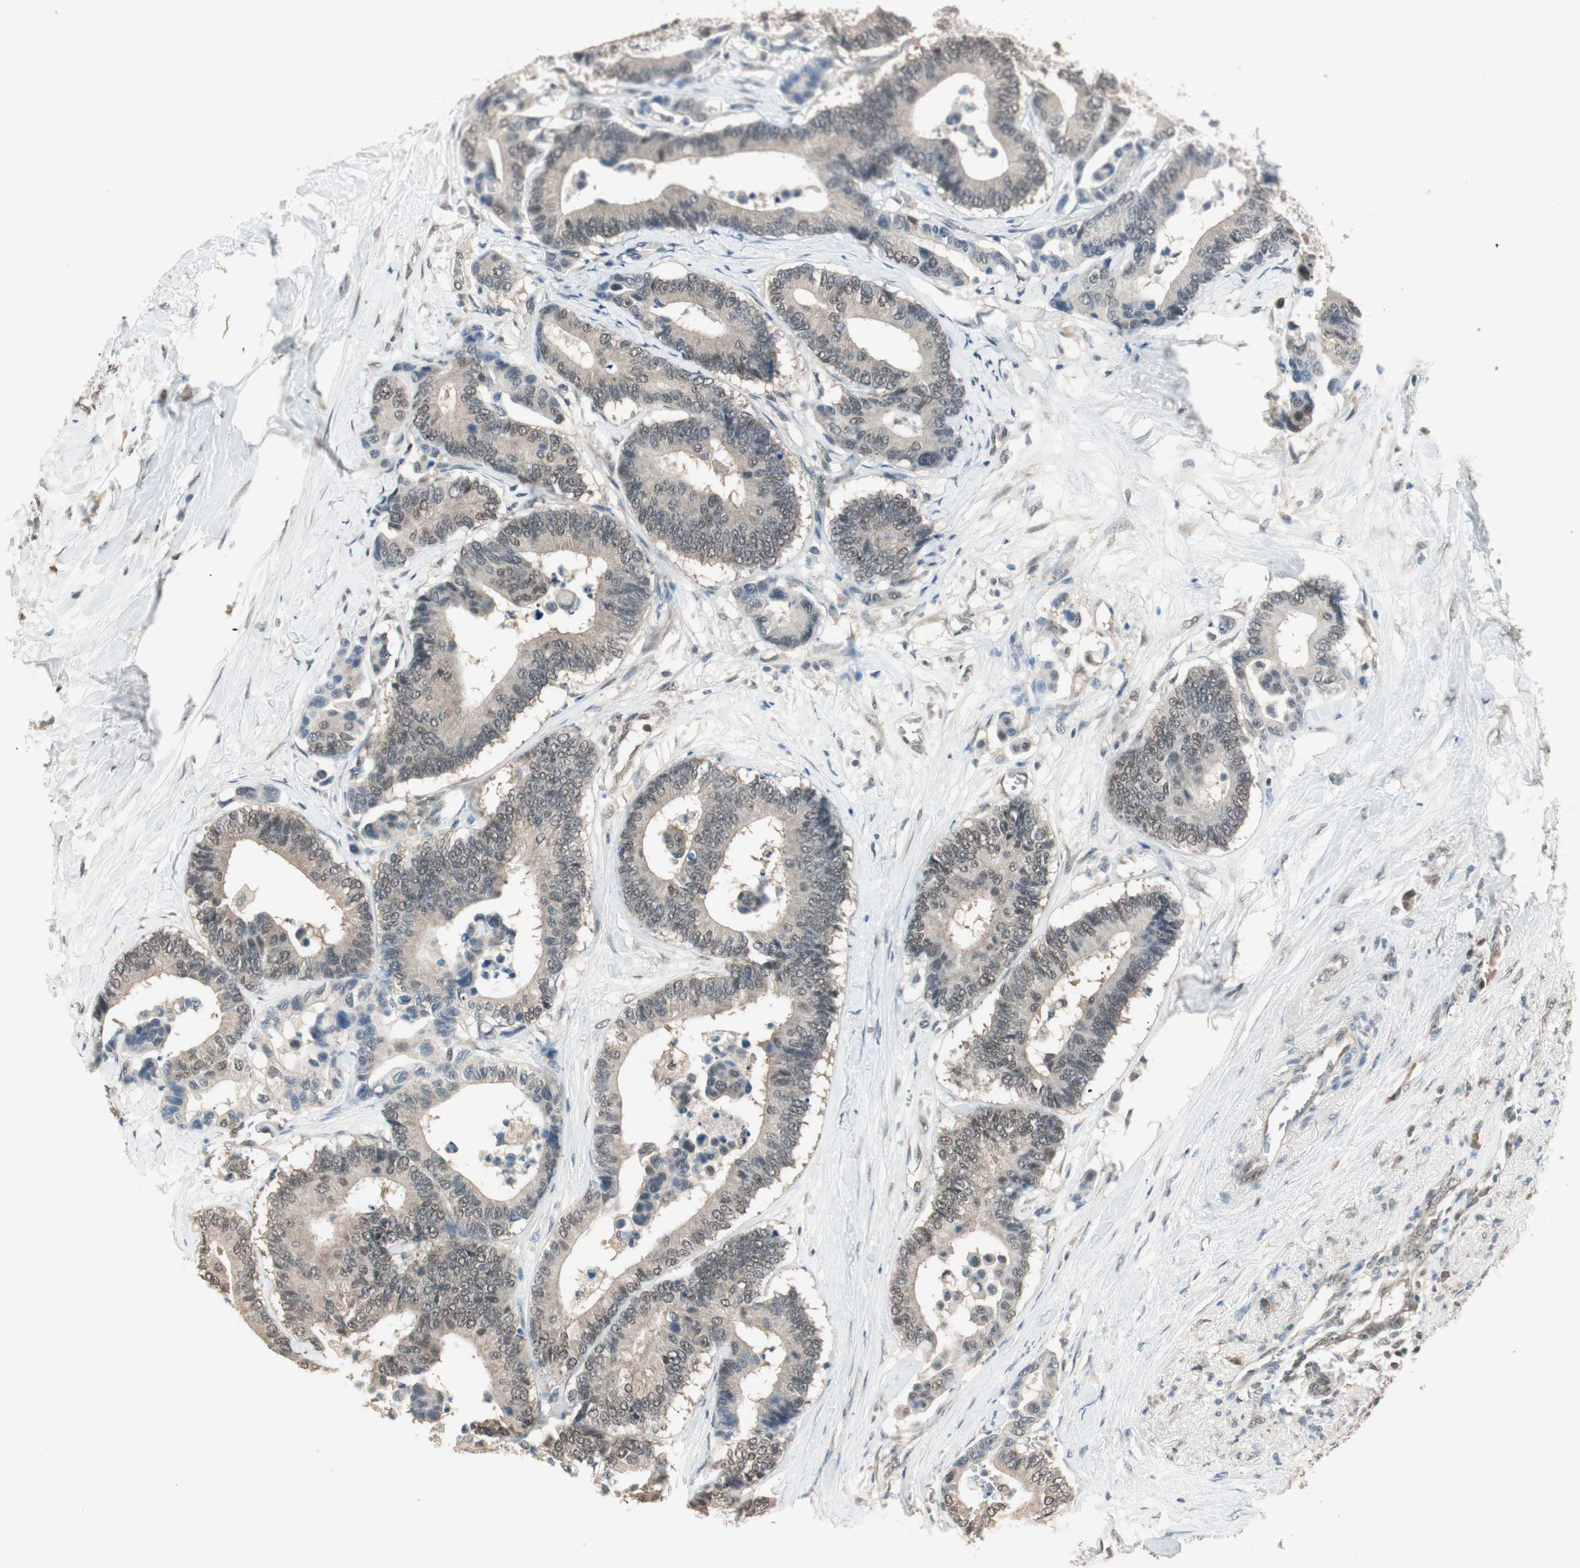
{"staining": {"intensity": "weak", "quantity": "25%-75%", "location": "cytoplasmic/membranous"}, "tissue": "colorectal cancer", "cell_type": "Tumor cells", "image_type": "cancer", "snomed": [{"axis": "morphology", "description": "Normal tissue, NOS"}, {"axis": "morphology", "description": "Adenocarcinoma, NOS"}, {"axis": "topography", "description": "Colon"}], "caption": "Colorectal cancer stained with IHC shows weak cytoplasmic/membranous staining in approximately 25%-75% of tumor cells. (DAB IHC with brightfield microscopy, high magnification).", "gene": "USP5", "patient": {"sex": "male", "age": 82}}